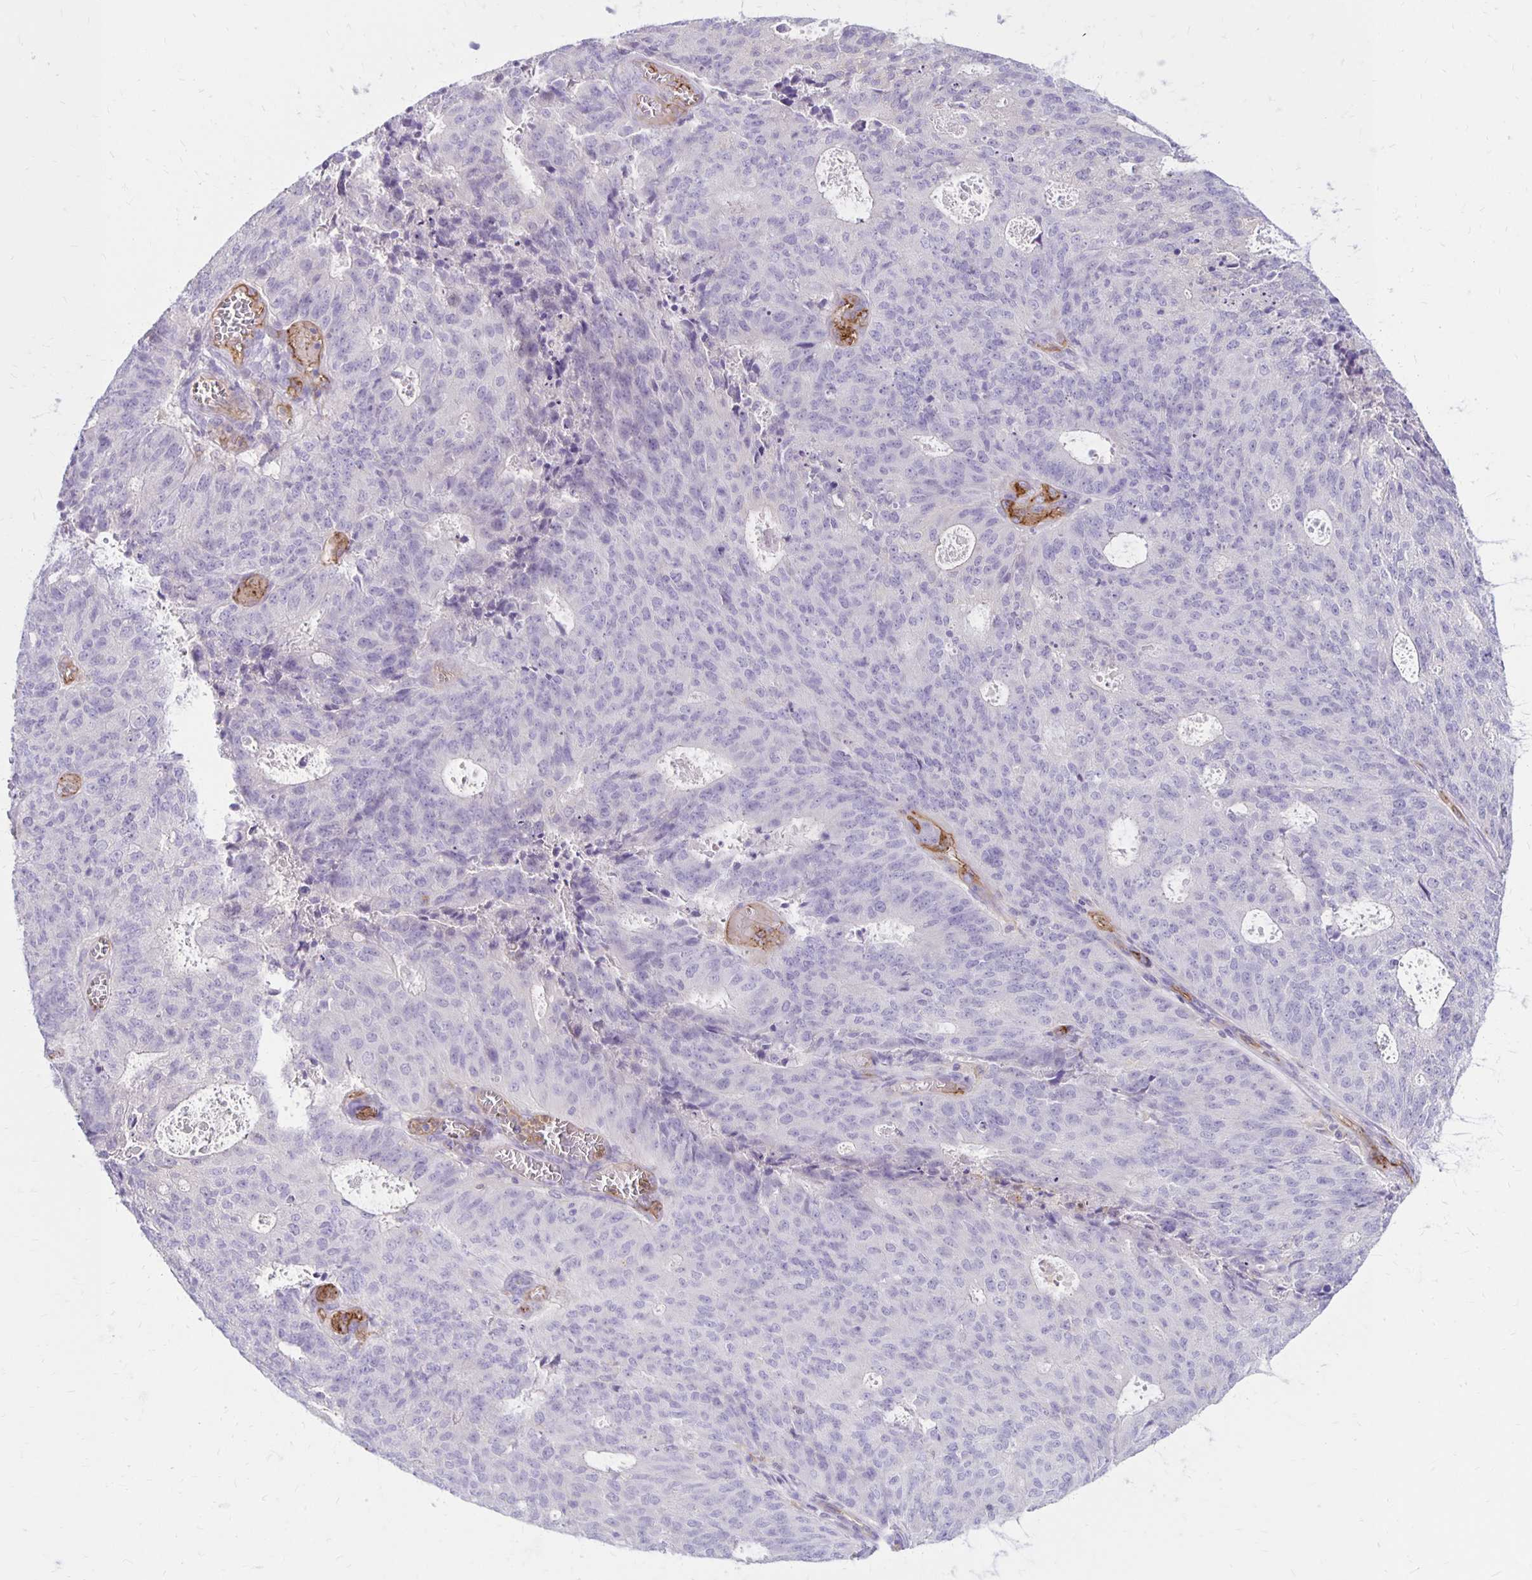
{"staining": {"intensity": "negative", "quantity": "none", "location": "none"}, "tissue": "endometrial cancer", "cell_type": "Tumor cells", "image_type": "cancer", "snomed": [{"axis": "morphology", "description": "Adenocarcinoma, NOS"}, {"axis": "topography", "description": "Endometrium"}], "caption": "DAB (3,3'-diaminobenzidine) immunohistochemical staining of human endometrial adenocarcinoma displays no significant expression in tumor cells. (DAB immunohistochemistry (IHC), high magnification).", "gene": "TTYH1", "patient": {"sex": "female", "age": 82}}